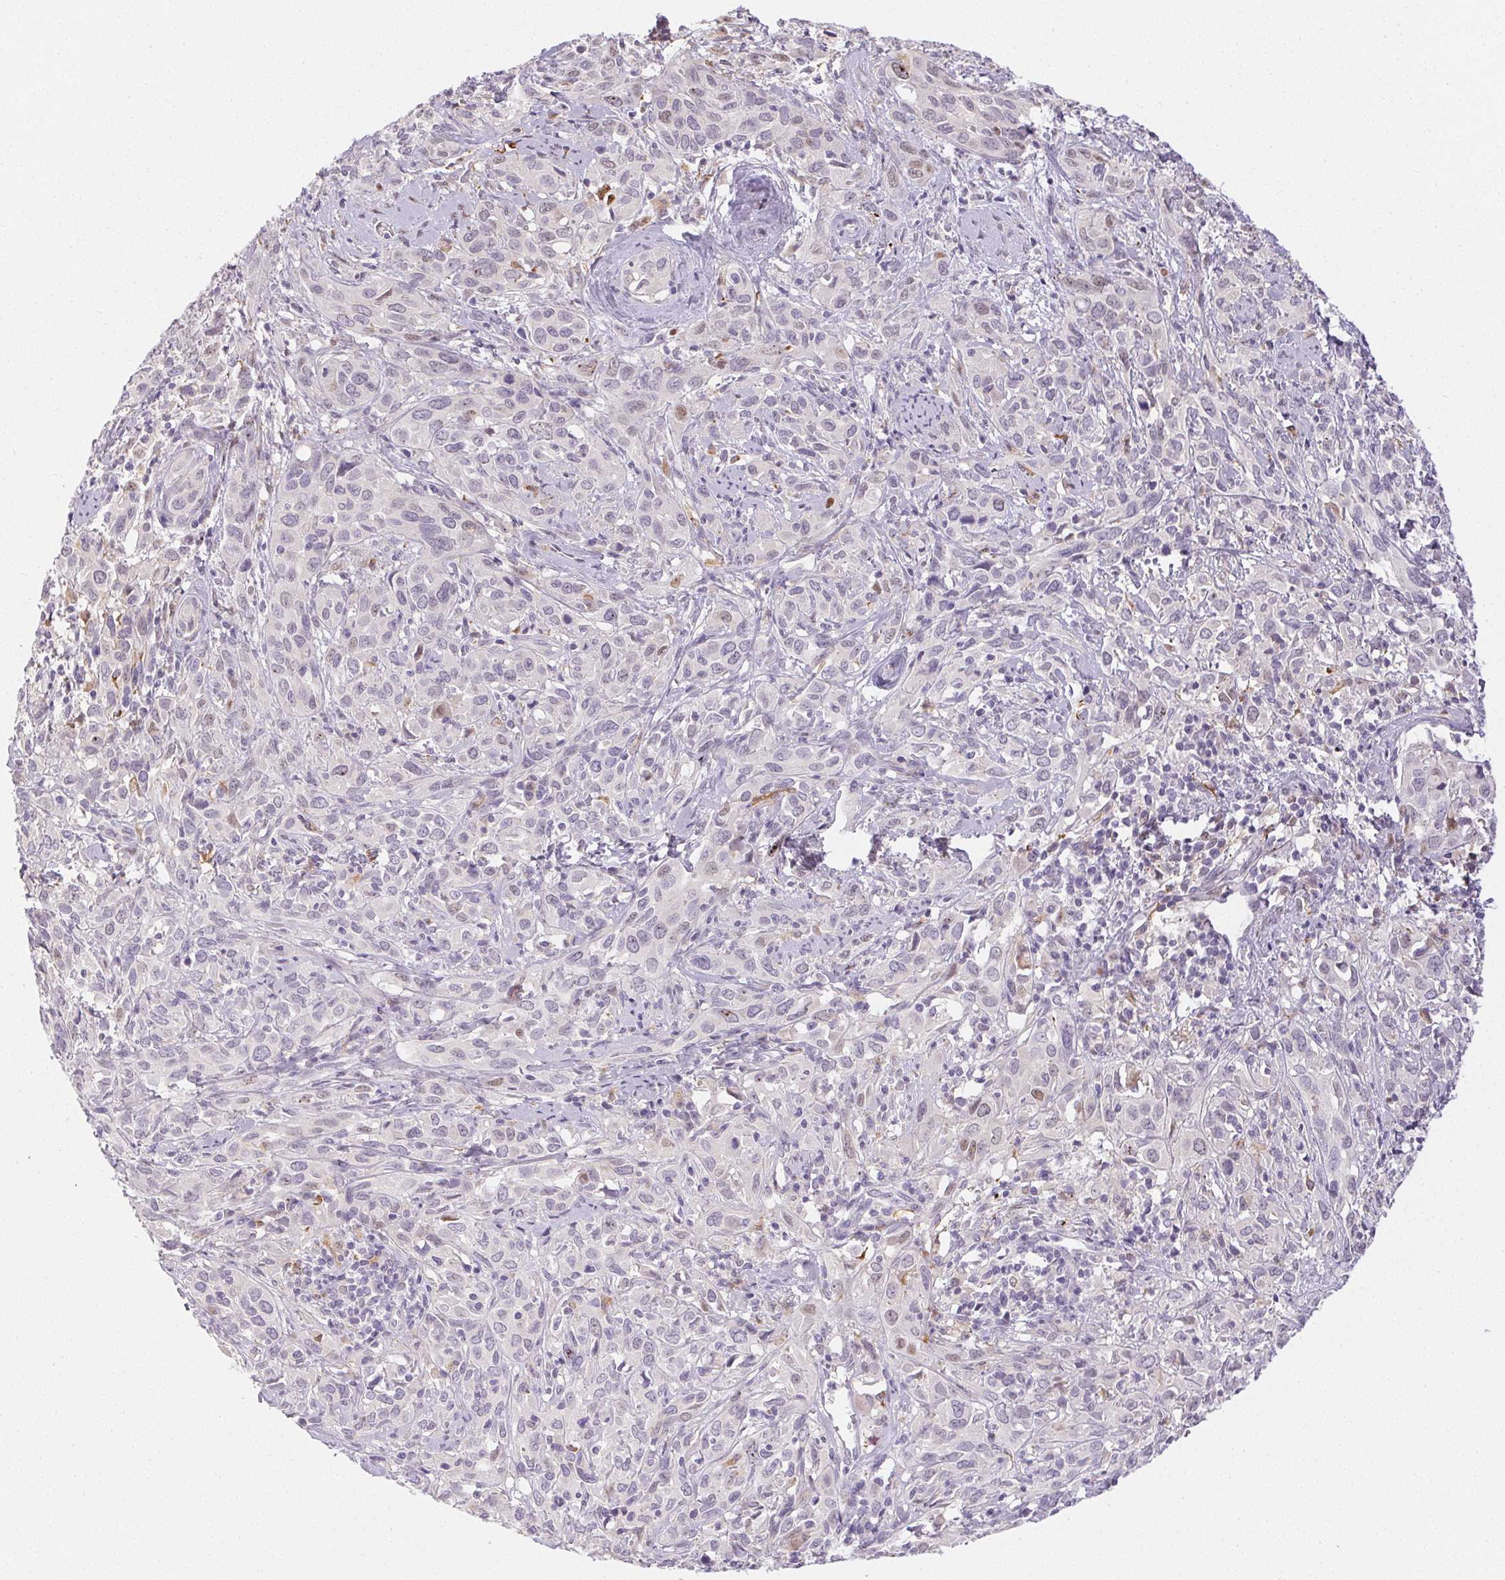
{"staining": {"intensity": "moderate", "quantity": "<25%", "location": "nuclear"}, "tissue": "cervical cancer", "cell_type": "Tumor cells", "image_type": "cancer", "snomed": [{"axis": "morphology", "description": "Normal tissue, NOS"}, {"axis": "morphology", "description": "Squamous cell carcinoma, NOS"}, {"axis": "topography", "description": "Cervix"}], "caption": "Cervical cancer stained for a protein (brown) shows moderate nuclear positive staining in approximately <25% of tumor cells.", "gene": "RPGRIP1", "patient": {"sex": "female", "age": 51}}